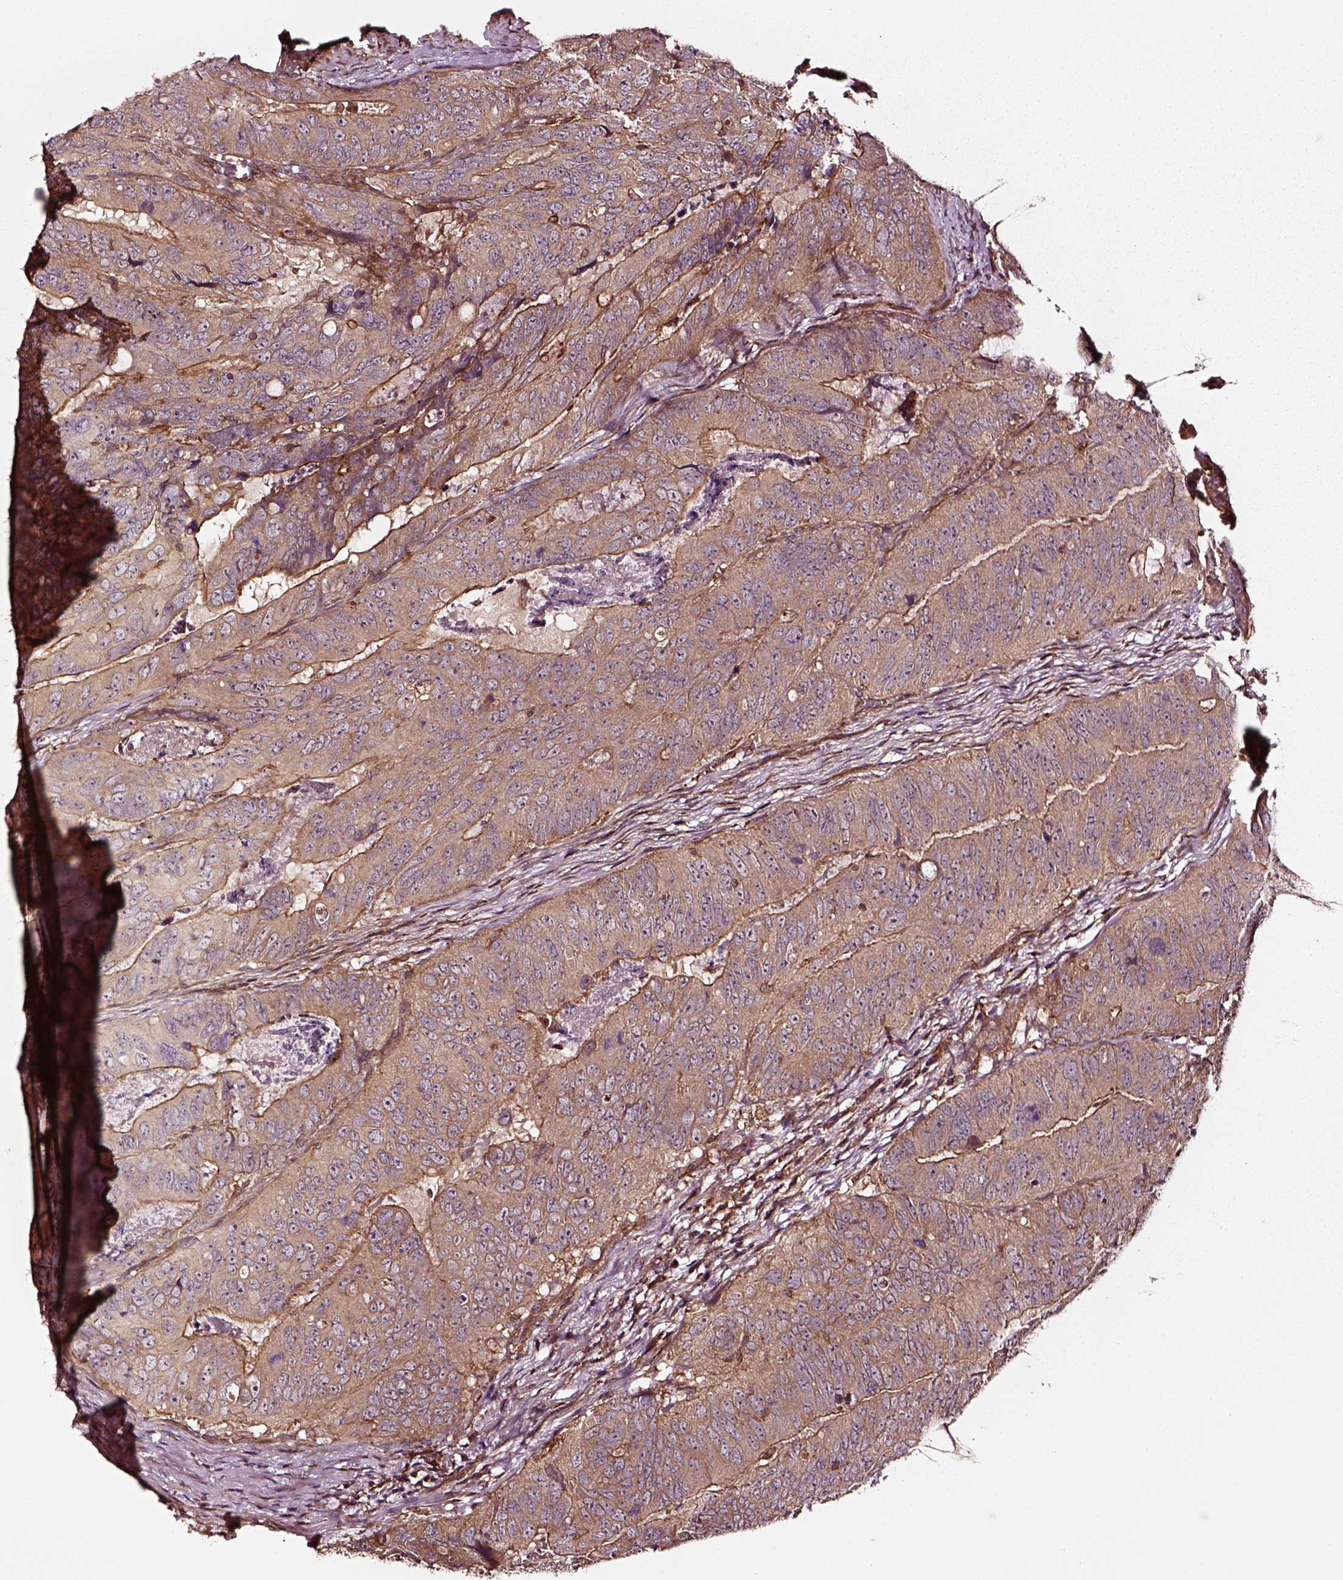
{"staining": {"intensity": "moderate", "quantity": ">75%", "location": "cytoplasmic/membranous"}, "tissue": "colorectal cancer", "cell_type": "Tumor cells", "image_type": "cancer", "snomed": [{"axis": "morphology", "description": "Adenocarcinoma, NOS"}, {"axis": "topography", "description": "Colon"}], "caption": "Immunohistochemistry image of adenocarcinoma (colorectal) stained for a protein (brown), which exhibits medium levels of moderate cytoplasmic/membranous positivity in about >75% of tumor cells.", "gene": "RASSF5", "patient": {"sex": "male", "age": 79}}